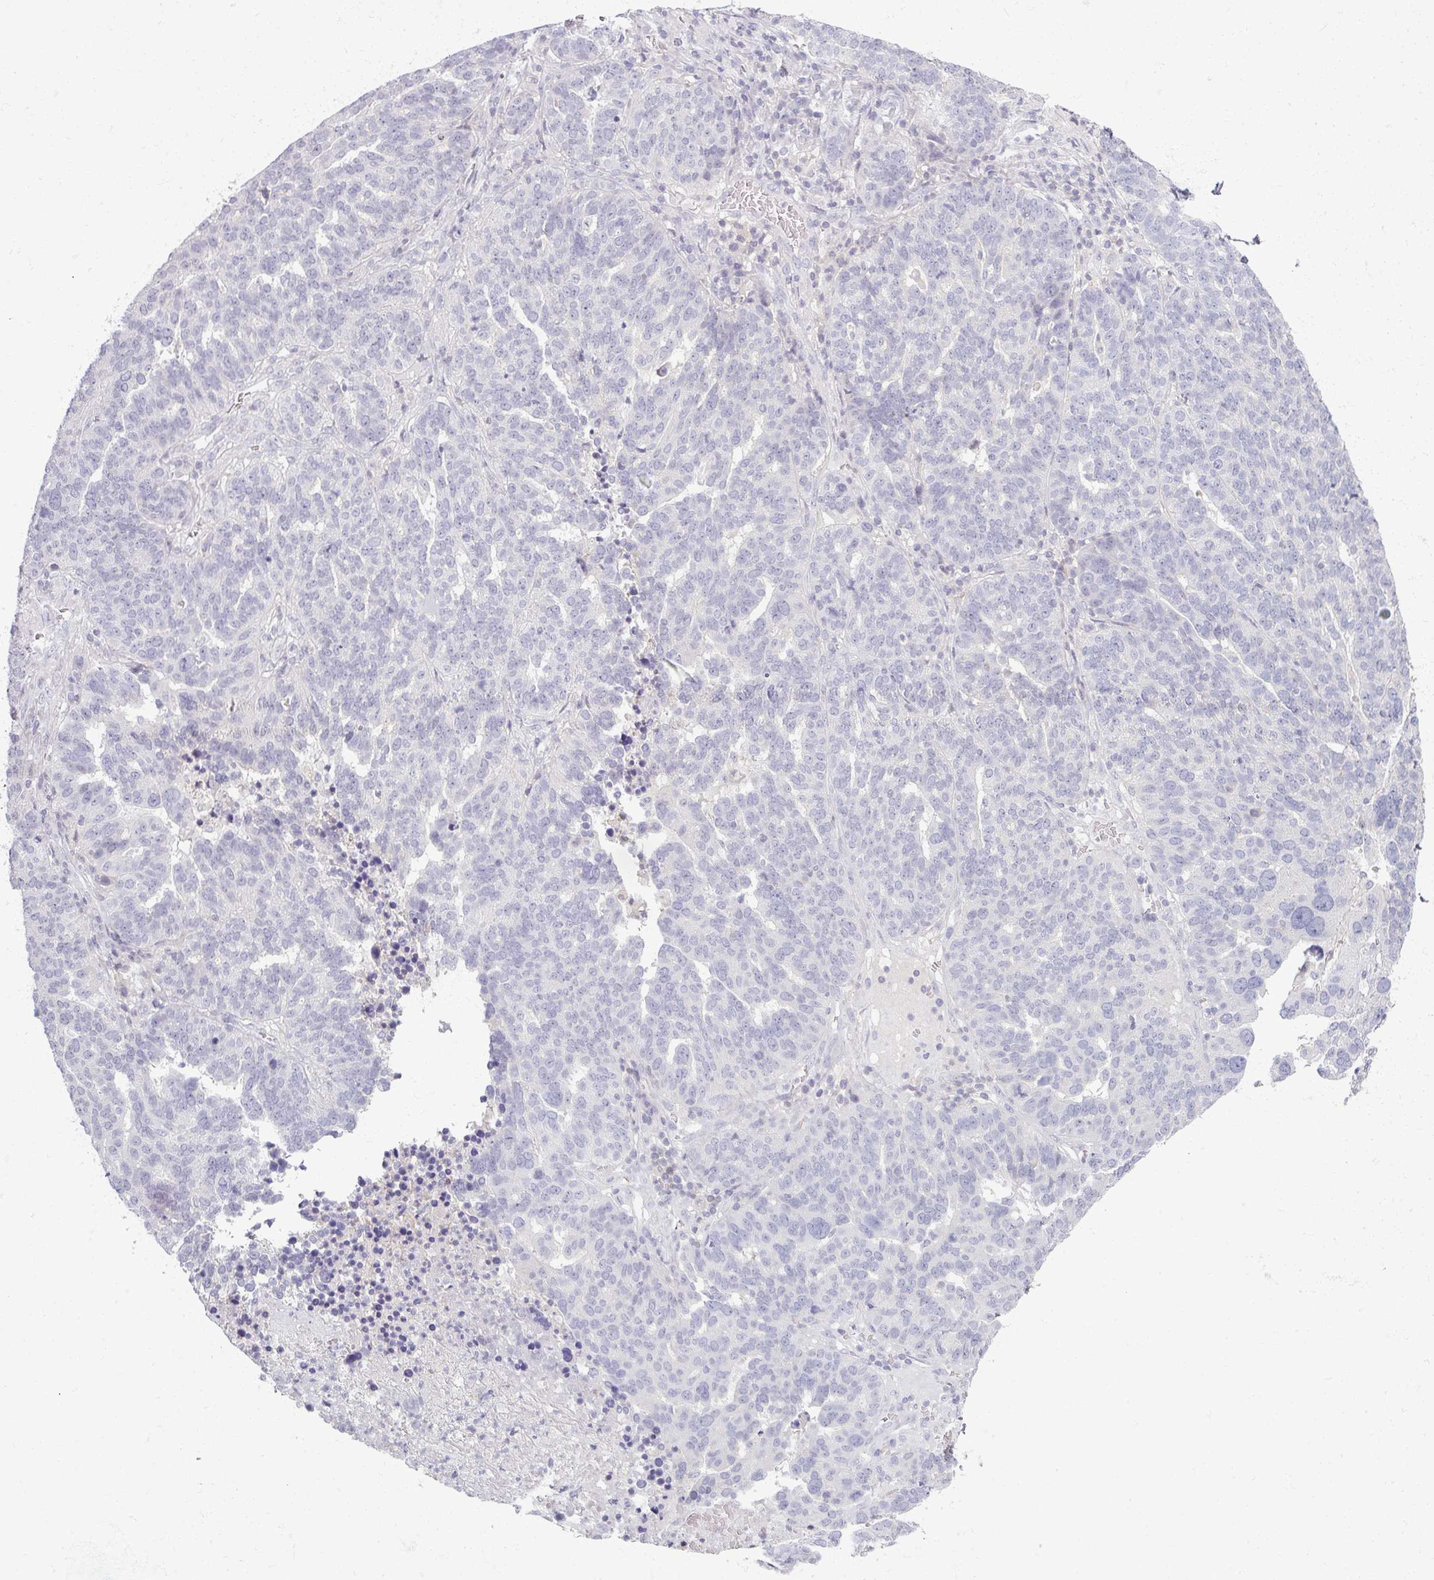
{"staining": {"intensity": "negative", "quantity": "none", "location": "none"}, "tissue": "ovarian cancer", "cell_type": "Tumor cells", "image_type": "cancer", "snomed": [{"axis": "morphology", "description": "Cystadenocarcinoma, serous, NOS"}, {"axis": "topography", "description": "Ovary"}], "caption": "IHC of ovarian serous cystadenocarcinoma displays no staining in tumor cells.", "gene": "TTLL7", "patient": {"sex": "female", "age": 59}}